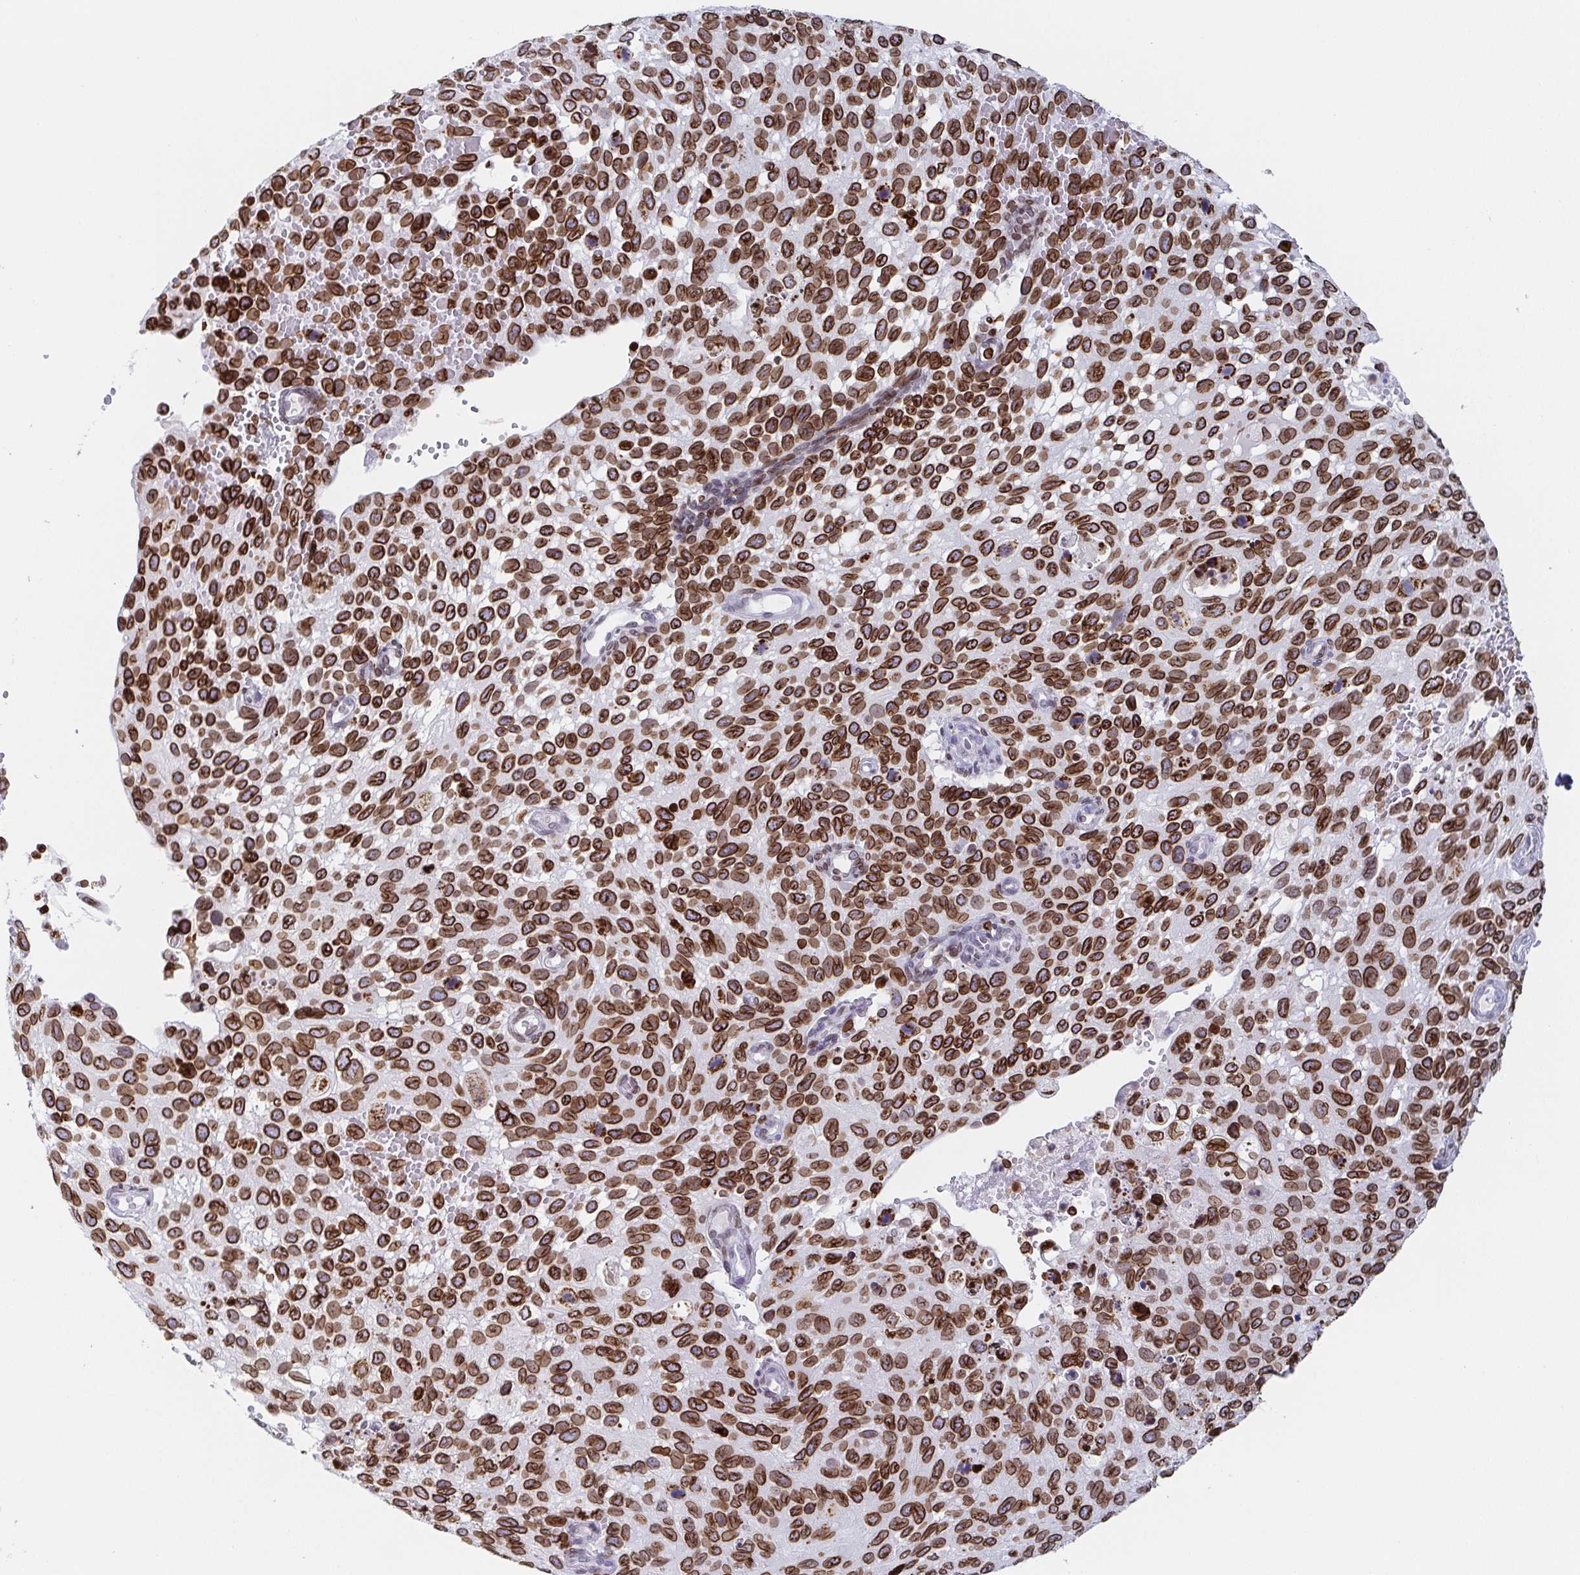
{"staining": {"intensity": "strong", "quantity": ">75%", "location": "cytoplasmic/membranous,nuclear"}, "tissue": "cervical cancer", "cell_type": "Tumor cells", "image_type": "cancer", "snomed": [{"axis": "morphology", "description": "Squamous cell carcinoma, NOS"}, {"axis": "topography", "description": "Cervix"}], "caption": "A brown stain labels strong cytoplasmic/membranous and nuclear staining of a protein in human cervical cancer tumor cells.", "gene": "BTBD7", "patient": {"sex": "female", "age": 70}}